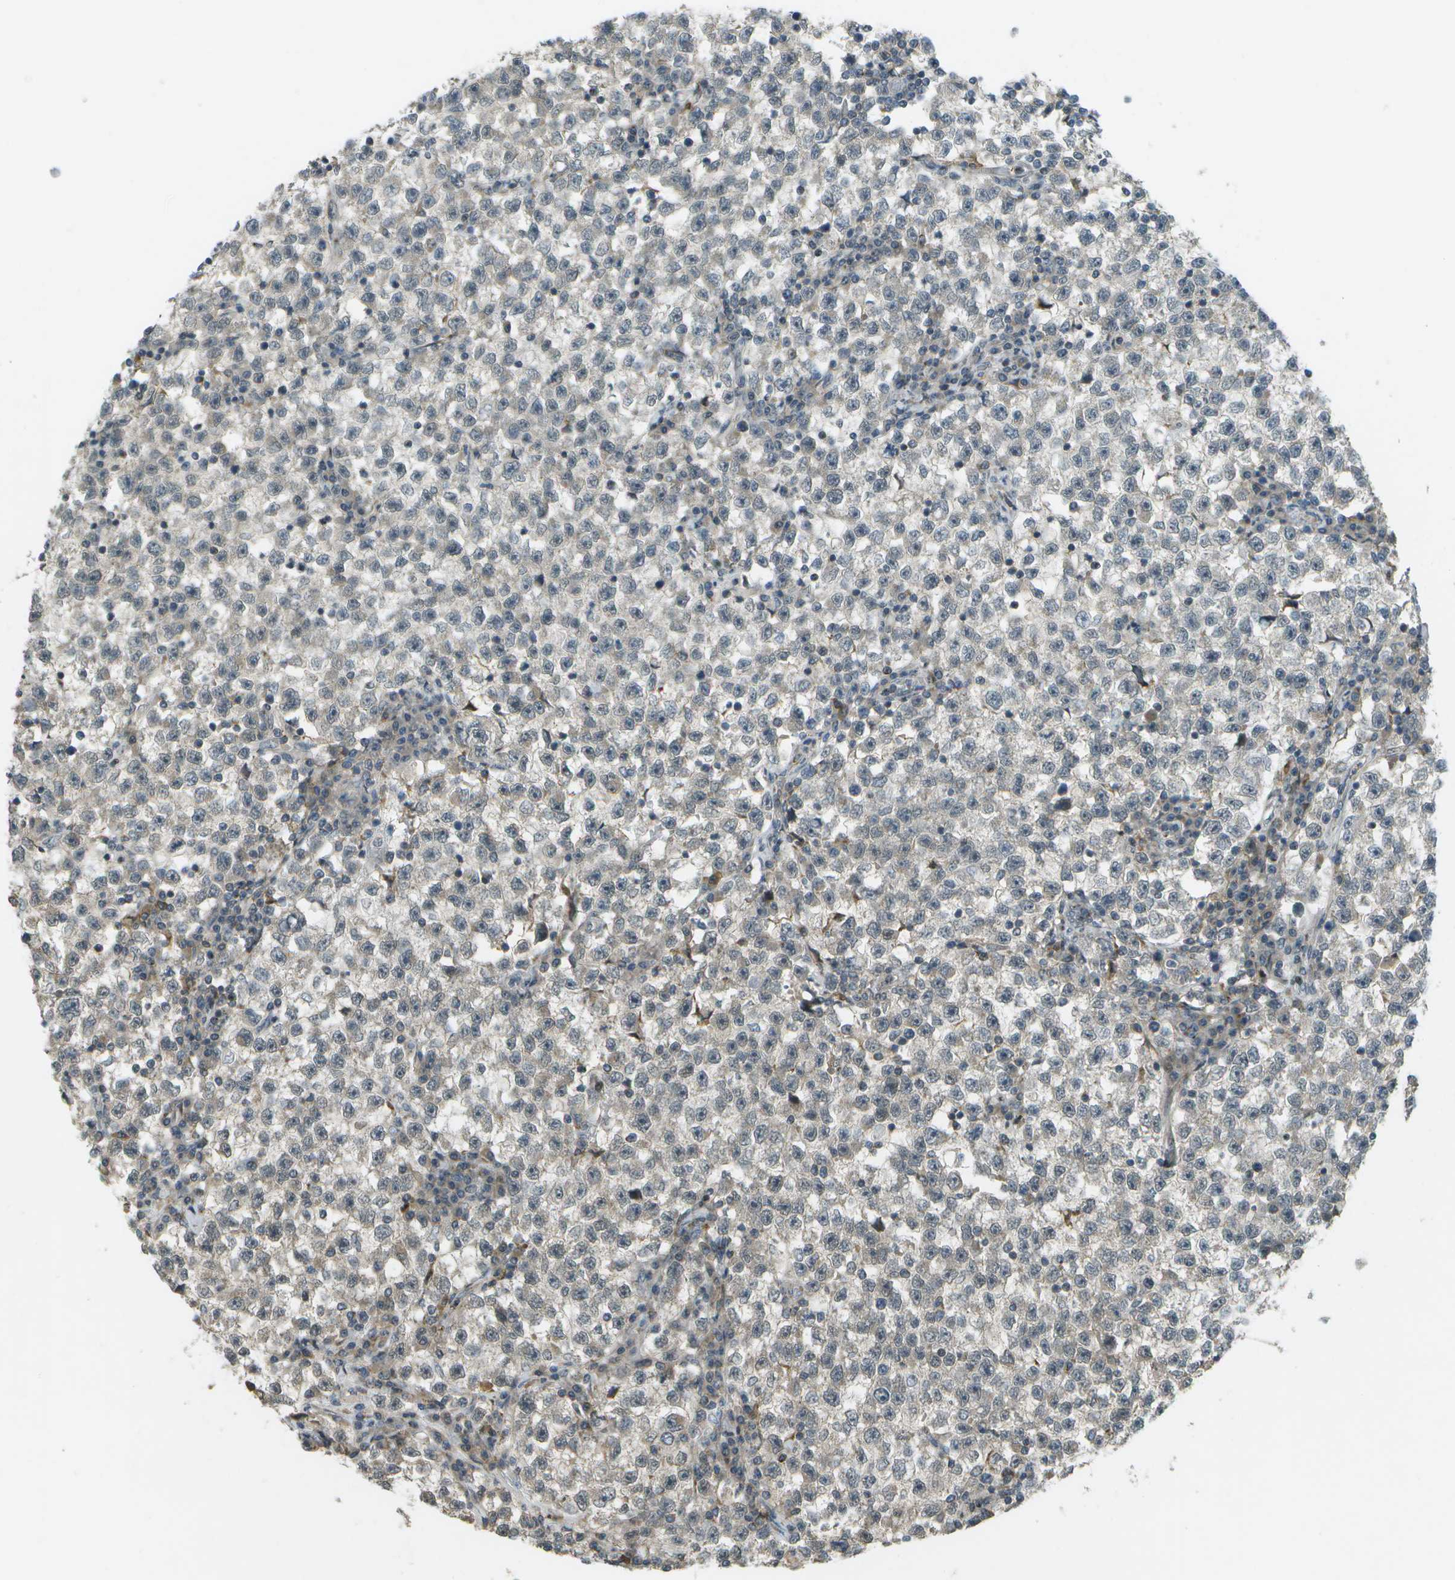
{"staining": {"intensity": "weak", "quantity": "<25%", "location": "cytoplasmic/membranous"}, "tissue": "testis cancer", "cell_type": "Tumor cells", "image_type": "cancer", "snomed": [{"axis": "morphology", "description": "Seminoma, NOS"}, {"axis": "topography", "description": "Testis"}], "caption": "An image of testis seminoma stained for a protein displays no brown staining in tumor cells. (Immunohistochemistry, brightfield microscopy, high magnification).", "gene": "WNK2", "patient": {"sex": "male", "age": 22}}